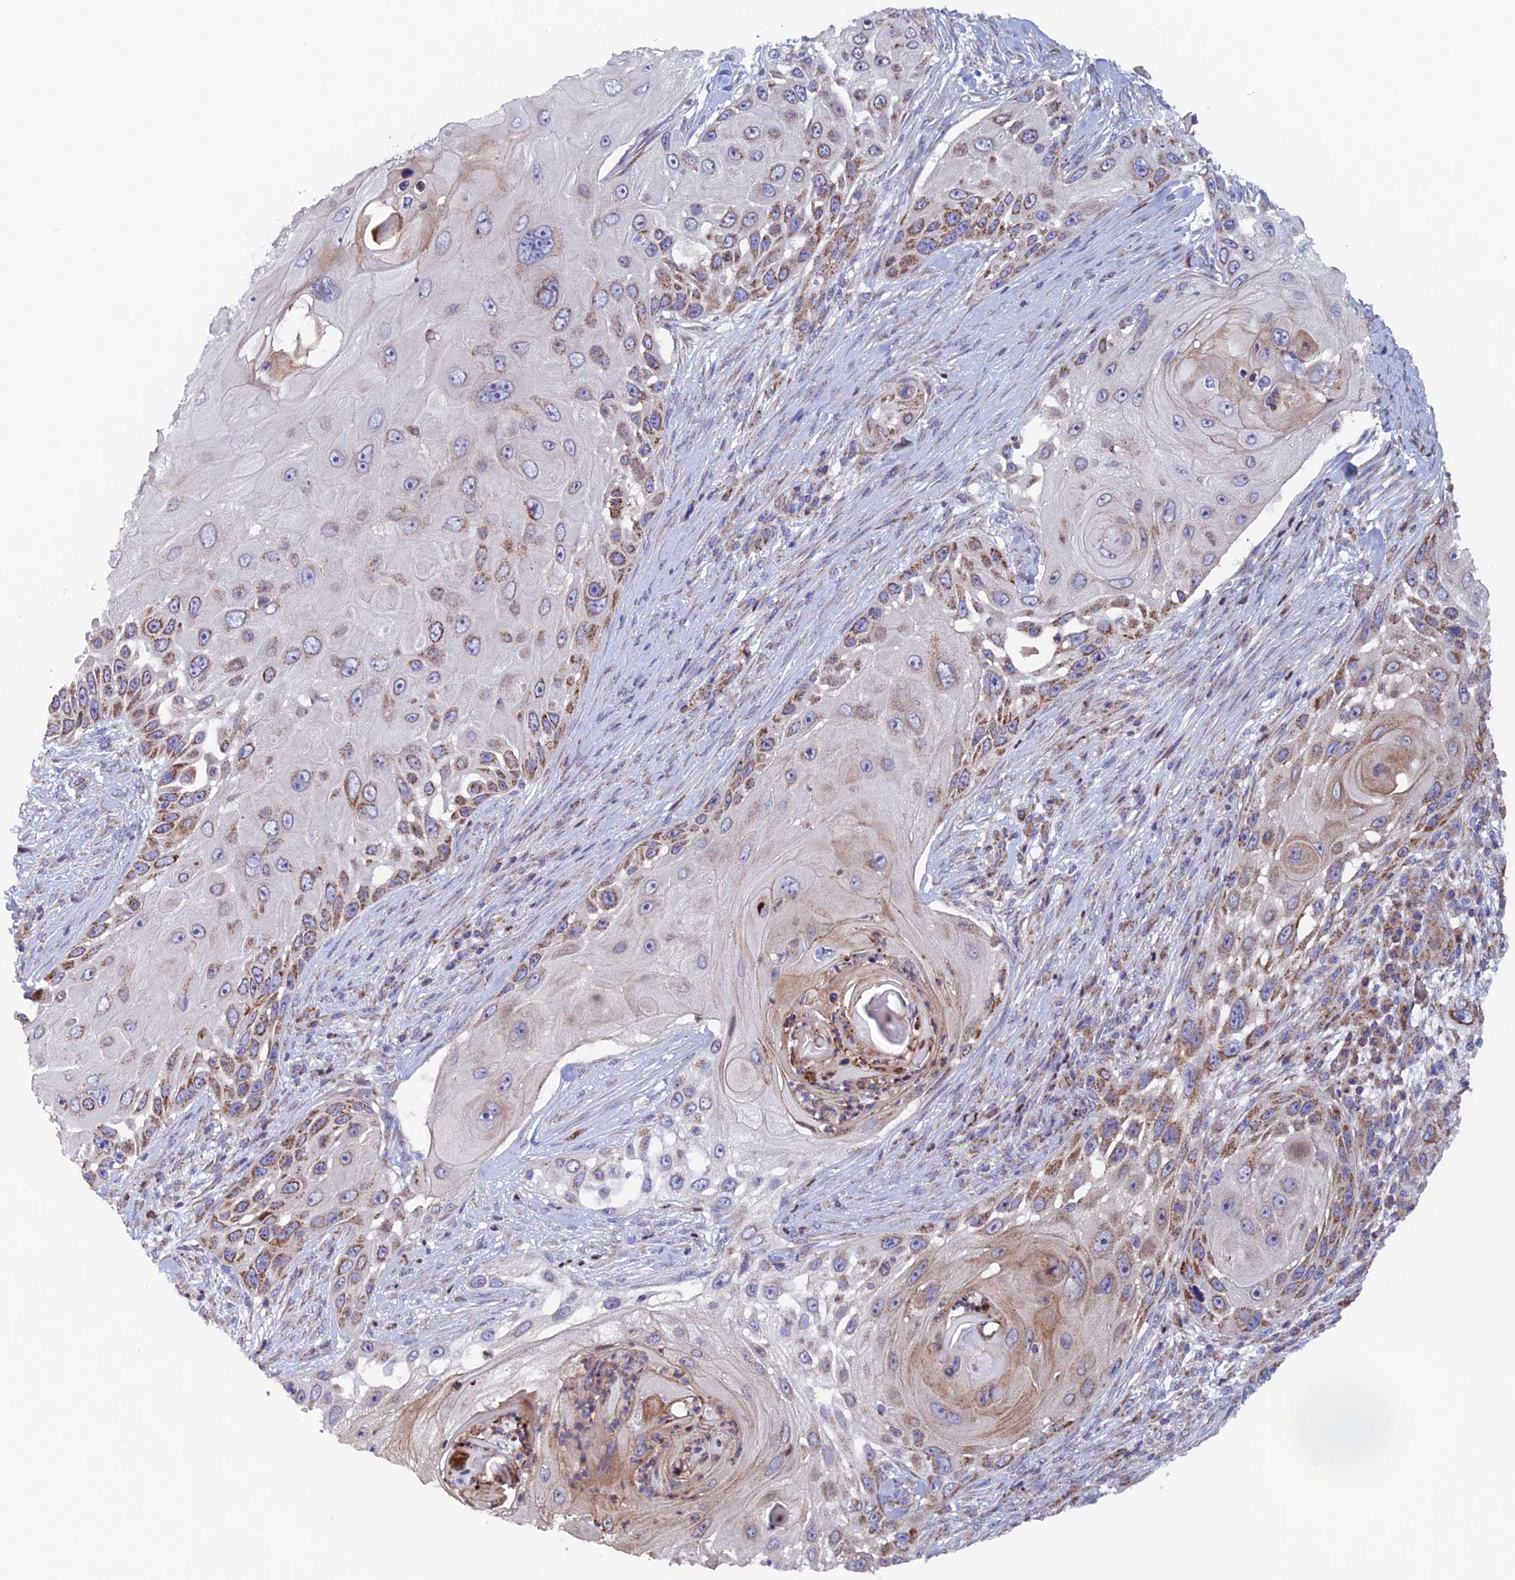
{"staining": {"intensity": "moderate", "quantity": "25%-75%", "location": "cytoplasmic/membranous"}, "tissue": "skin cancer", "cell_type": "Tumor cells", "image_type": "cancer", "snomed": [{"axis": "morphology", "description": "Squamous cell carcinoma, NOS"}, {"axis": "topography", "description": "Skin"}], "caption": "A medium amount of moderate cytoplasmic/membranous positivity is seen in approximately 25%-75% of tumor cells in skin squamous cell carcinoma tissue. (brown staining indicates protein expression, while blue staining denotes nuclei).", "gene": "MRPL1", "patient": {"sex": "female", "age": 44}}